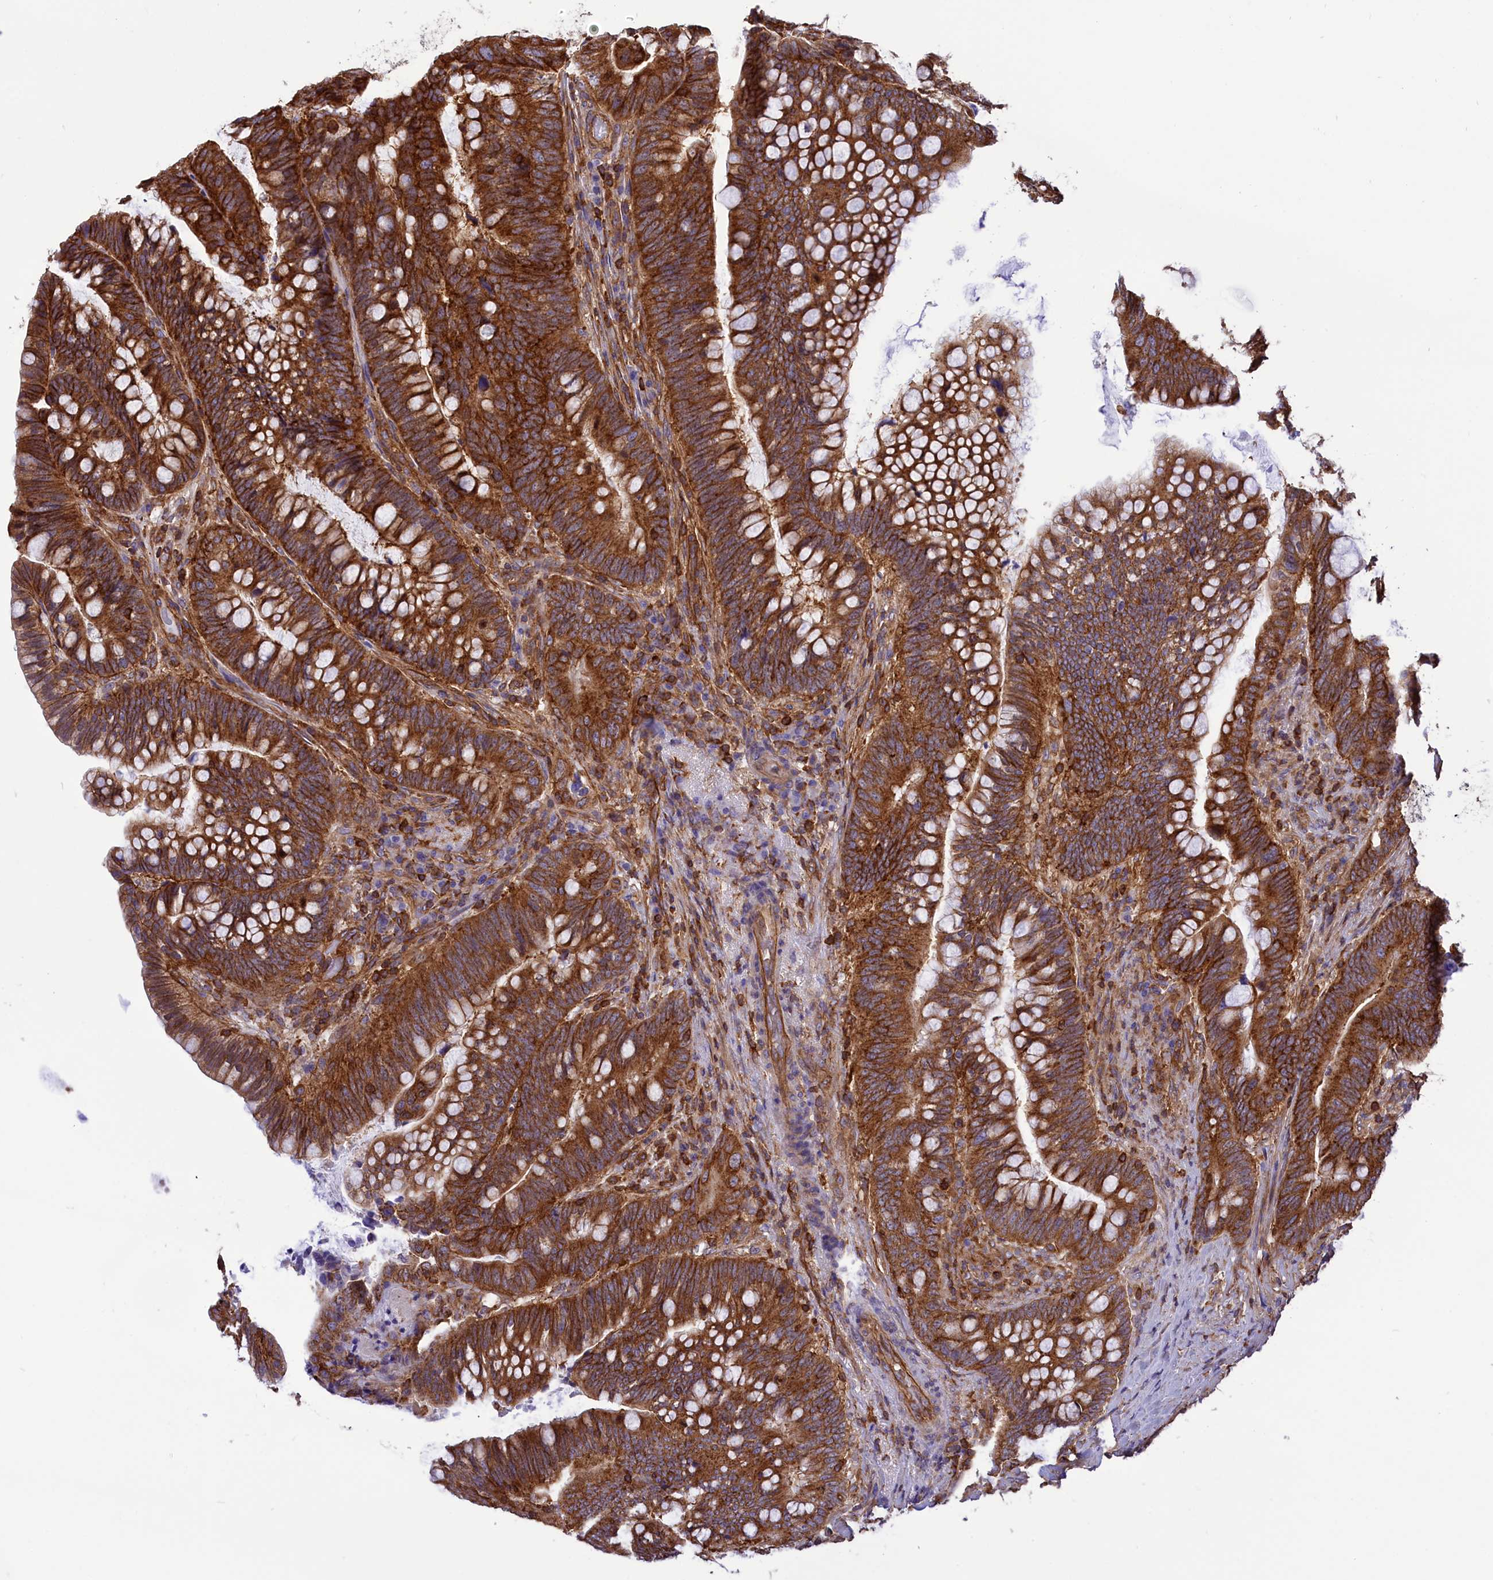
{"staining": {"intensity": "strong", "quantity": ">75%", "location": "cytoplasmic/membranous"}, "tissue": "colorectal cancer", "cell_type": "Tumor cells", "image_type": "cancer", "snomed": [{"axis": "morphology", "description": "Adenocarcinoma, NOS"}, {"axis": "topography", "description": "Colon"}], "caption": "This image exhibits immunohistochemistry (IHC) staining of human adenocarcinoma (colorectal), with high strong cytoplasmic/membranous positivity in about >75% of tumor cells.", "gene": "SEPTIN9", "patient": {"sex": "female", "age": 66}}